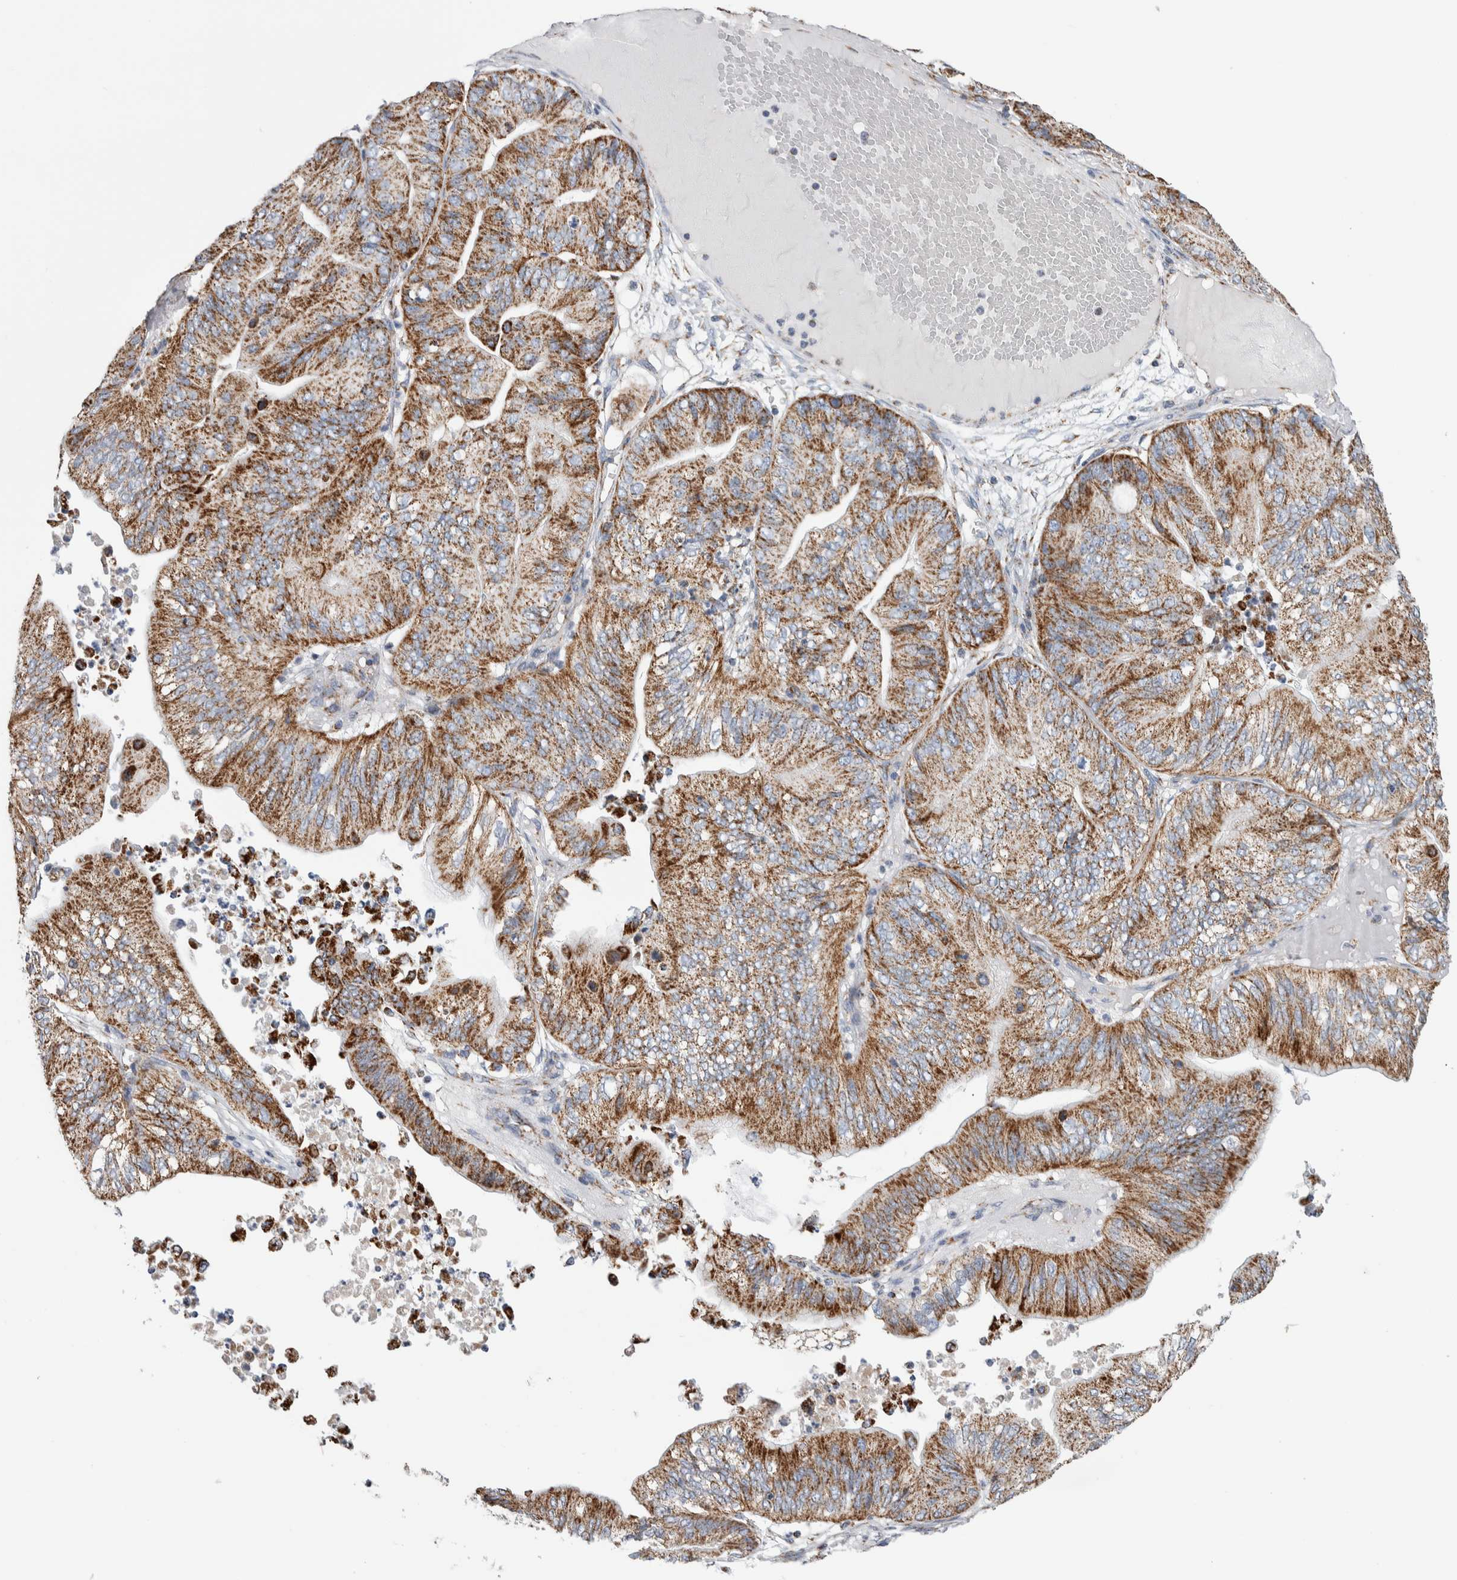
{"staining": {"intensity": "moderate", "quantity": ">75%", "location": "cytoplasmic/membranous"}, "tissue": "ovarian cancer", "cell_type": "Tumor cells", "image_type": "cancer", "snomed": [{"axis": "morphology", "description": "Cystadenocarcinoma, mucinous, NOS"}, {"axis": "topography", "description": "Ovary"}], "caption": "Ovarian cancer (mucinous cystadenocarcinoma) stained with a protein marker displays moderate staining in tumor cells.", "gene": "ETFA", "patient": {"sex": "female", "age": 61}}